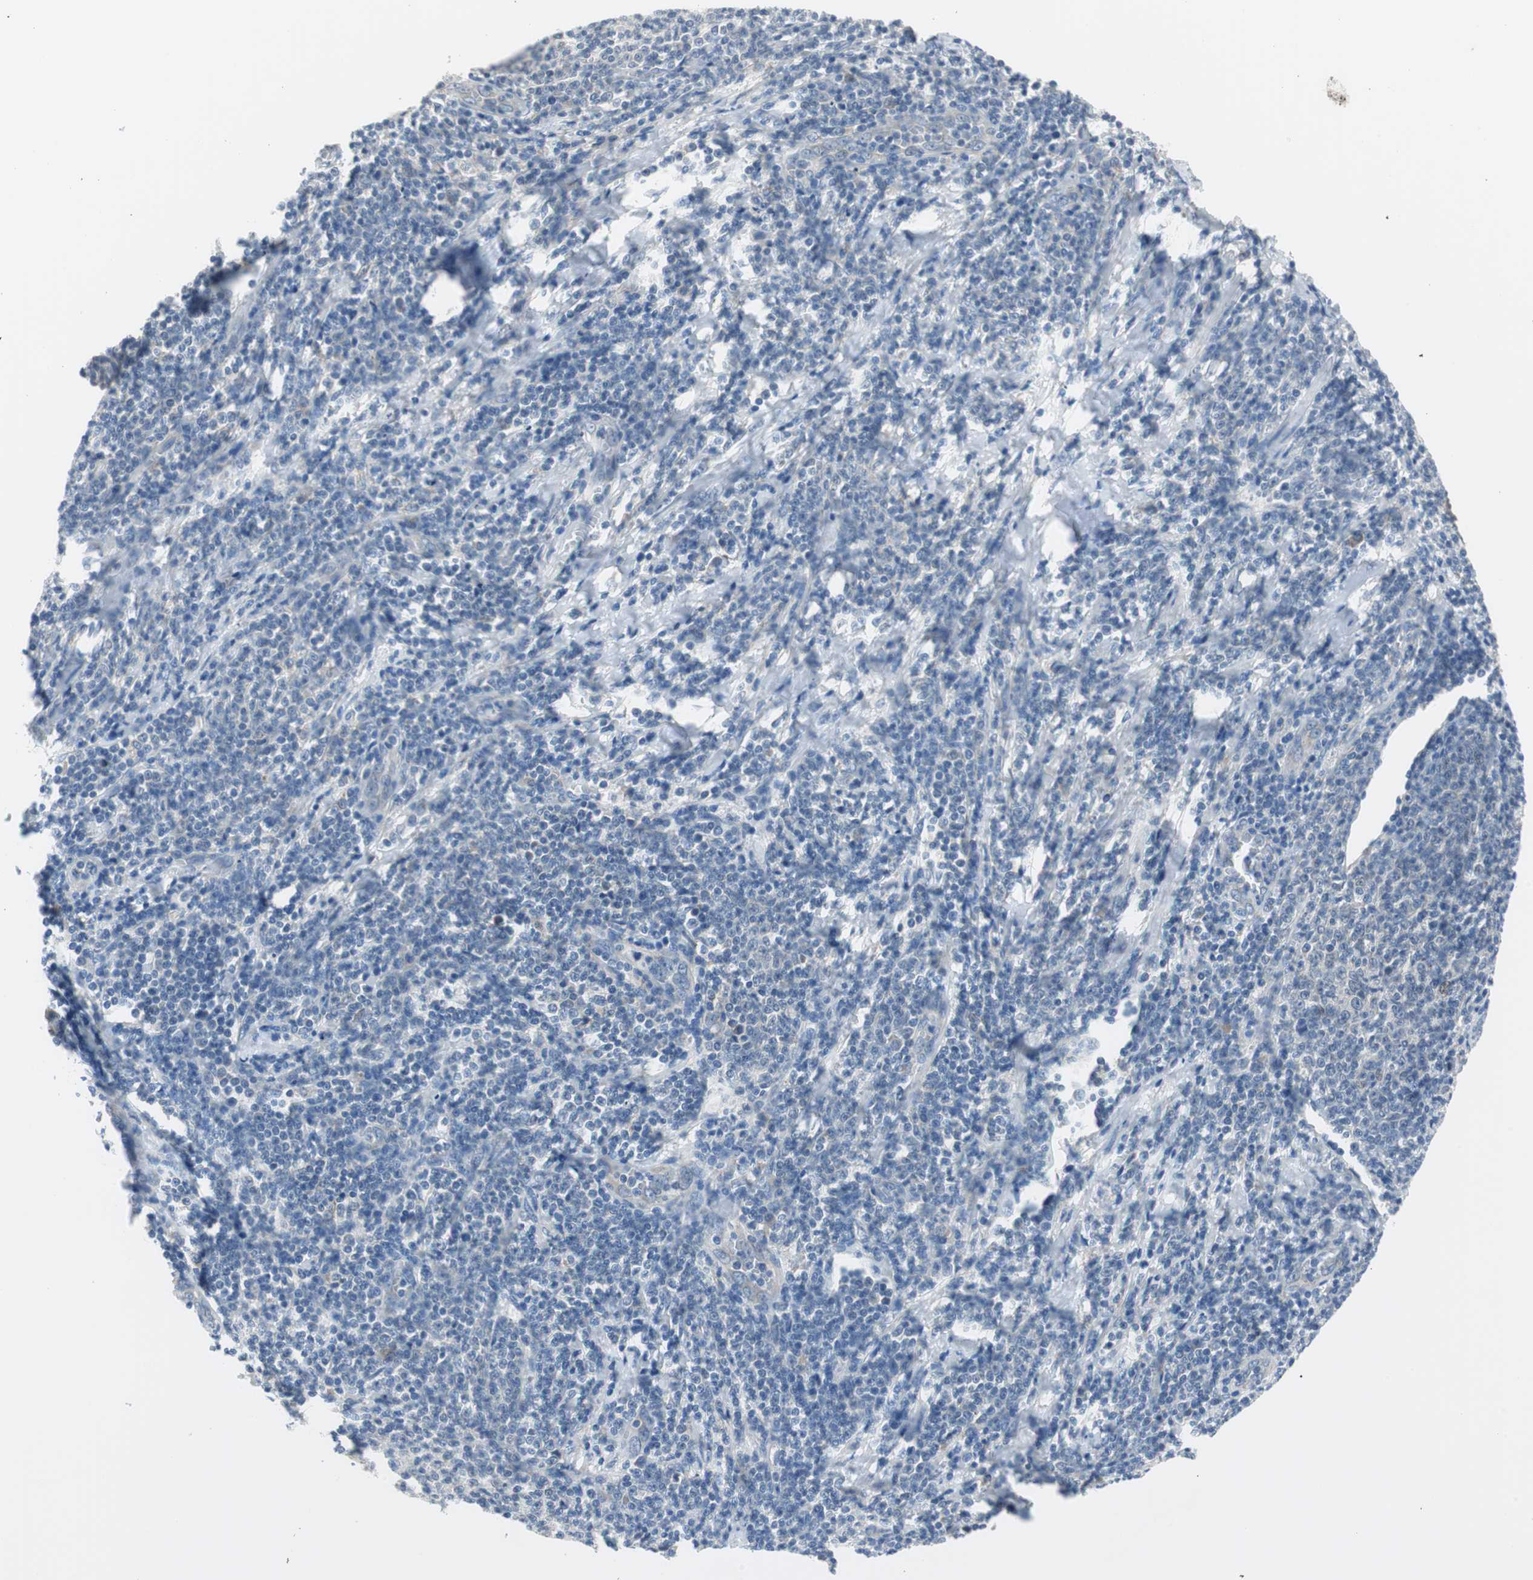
{"staining": {"intensity": "weak", "quantity": "<25%", "location": "cytoplasmic/membranous"}, "tissue": "lymphoma", "cell_type": "Tumor cells", "image_type": "cancer", "snomed": [{"axis": "morphology", "description": "Malignant lymphoma, non-Hodgkin's type, Low grade"}, {"axis": "topography", "description": "Lymph node"}], "caption": "A high-resolution image shows immunohistochemistry (IHC) staining of low-grade malignant lymphoma, non-Hodgkin's type, which exhibits no significant expression in tumor cells.", "gene": "PLAA", "patient": {"sex": "male", "age": 66}}